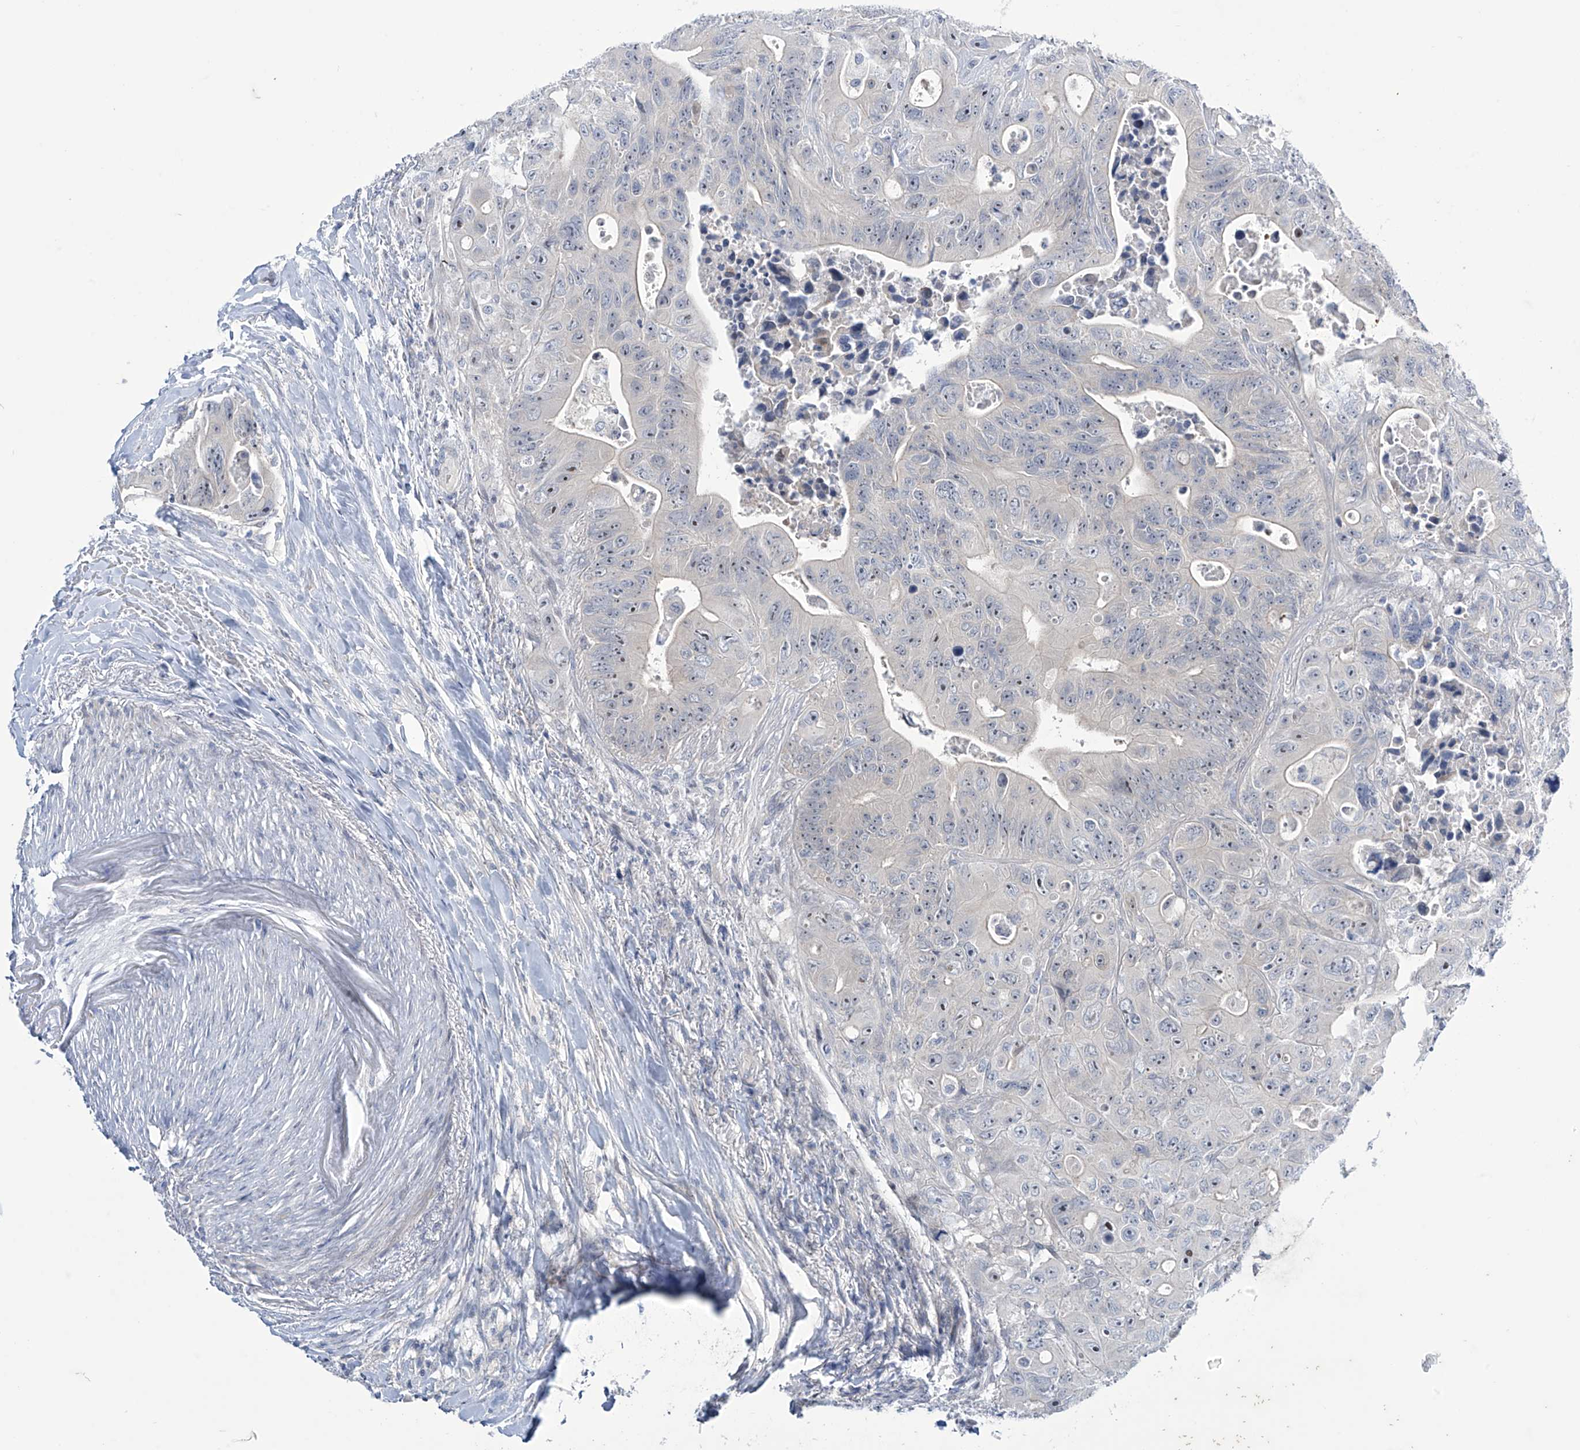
{"staining": {"intensity": "negative", "quantity": "none", "location": "none"}, "tissue": "colorectal cancer", "cell_type": "Tumor cells", "image_type": "cancer", "snomed": [{"axis": "morphology", "description": "Adenocarcinoma, NOS"}, {"axis": "topography", "description": "Colon"}], "caption": "Immunohistochemistry (IHC) histopathology image of neoplastic tissue: human colorectal cancer (adenocarcinoma) stained with DAB demonstrates no significant protein expression in tumor cells.", "gene": "TRIM60", "patient": {"sex": "female", "age": 46}}